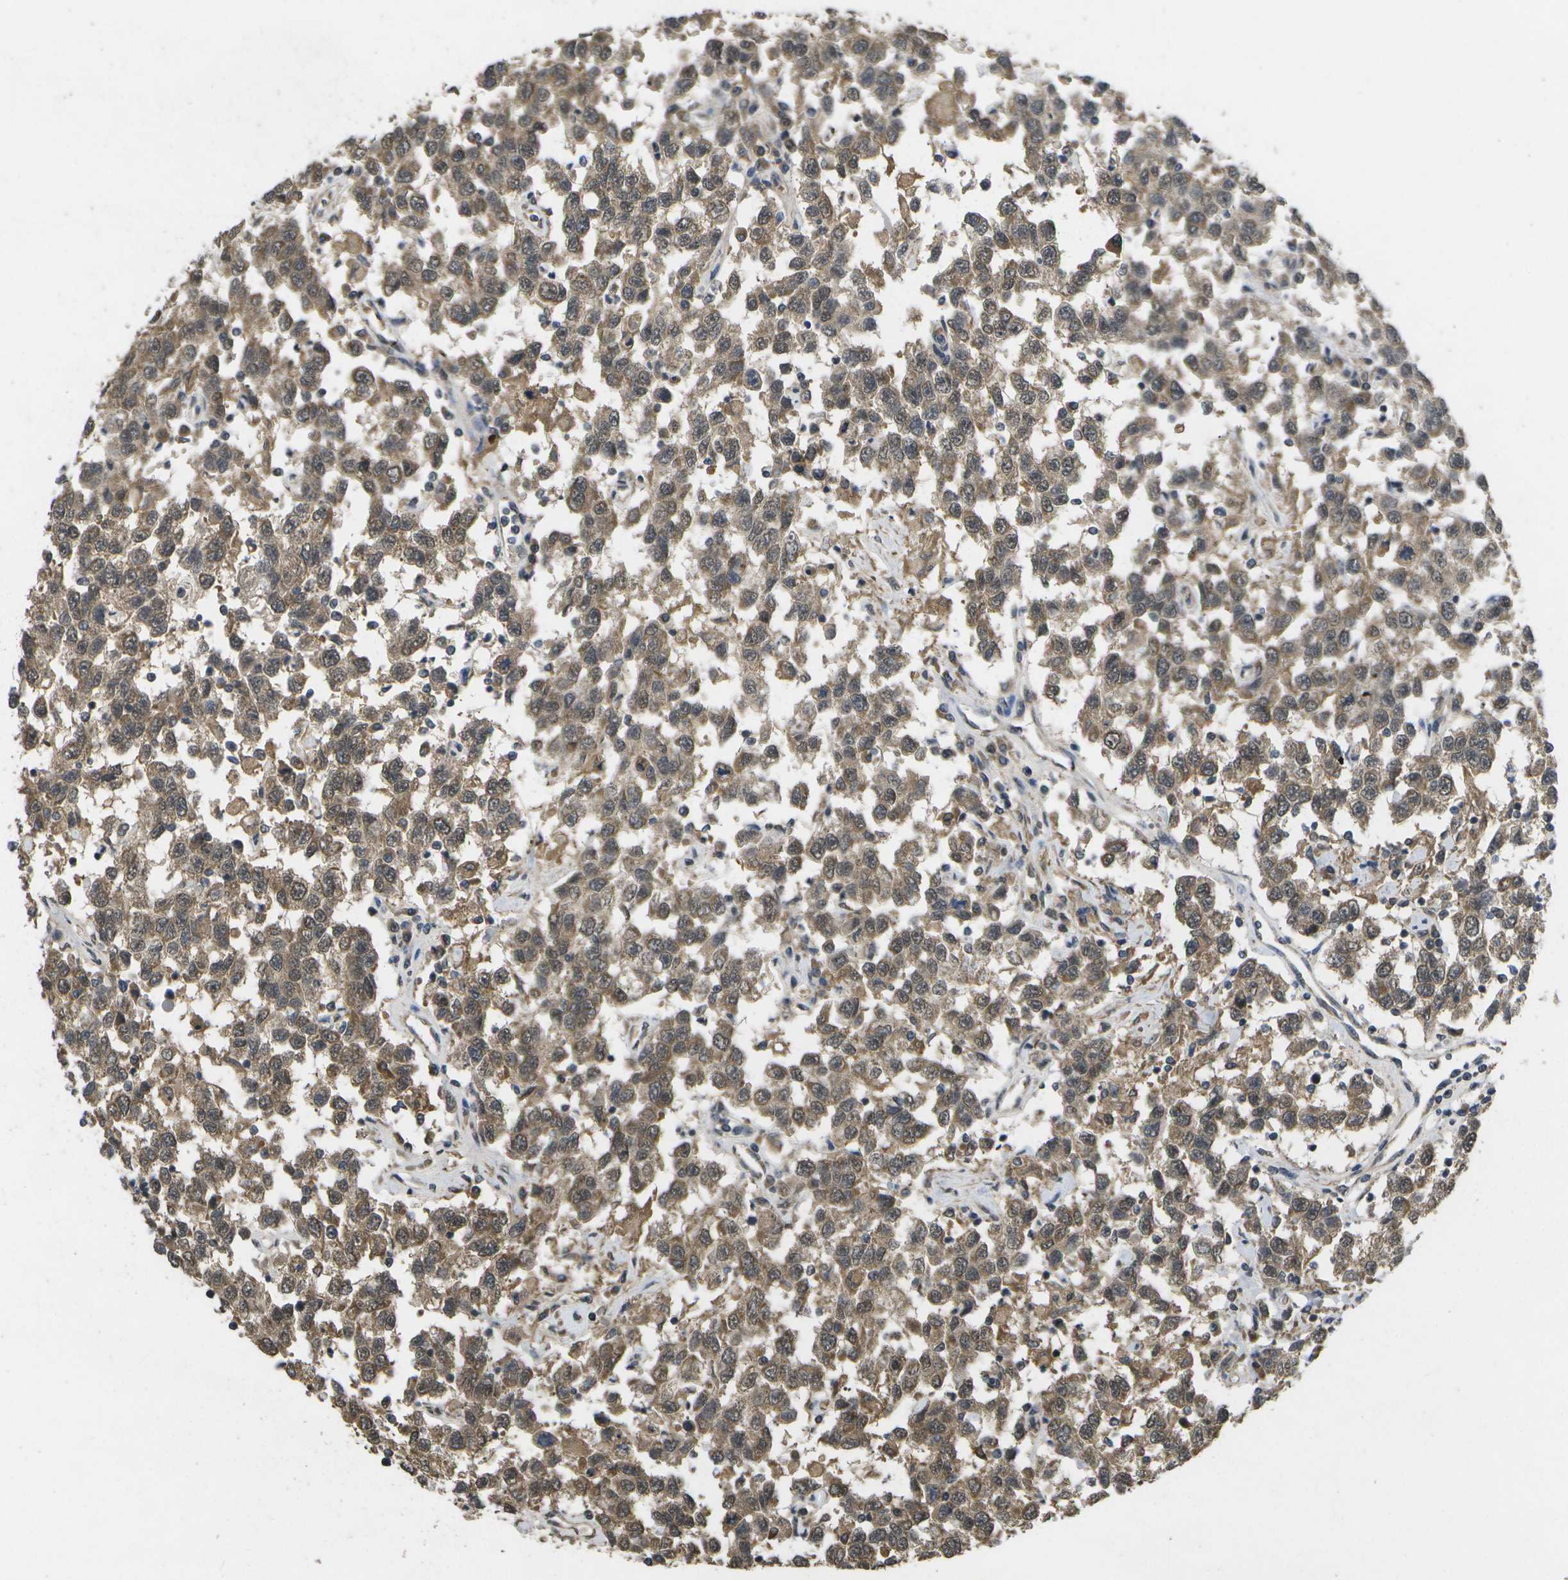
{"staining": {"intensity": "moderate", "quantity": ">75%", "location": "cytoplasmic/membranous,nuclear"}, "tissue": "testis cancer", "cell_type": "Tumor cells", "image_type": "cancer", "snomed": [{"axis": "morphology", "description": "Seminoma, NOS"}, {"axis": "topography", "description": "Testis"}], "caption": "Human testis cancer (seminoma) stained with a brown dye displays moderate cytoplasmic/membranous and nuclear positive positivity in about >75% of tumor cells.", "gene": "ALAS1", "patient": {"sex": "male", "age": 41}}